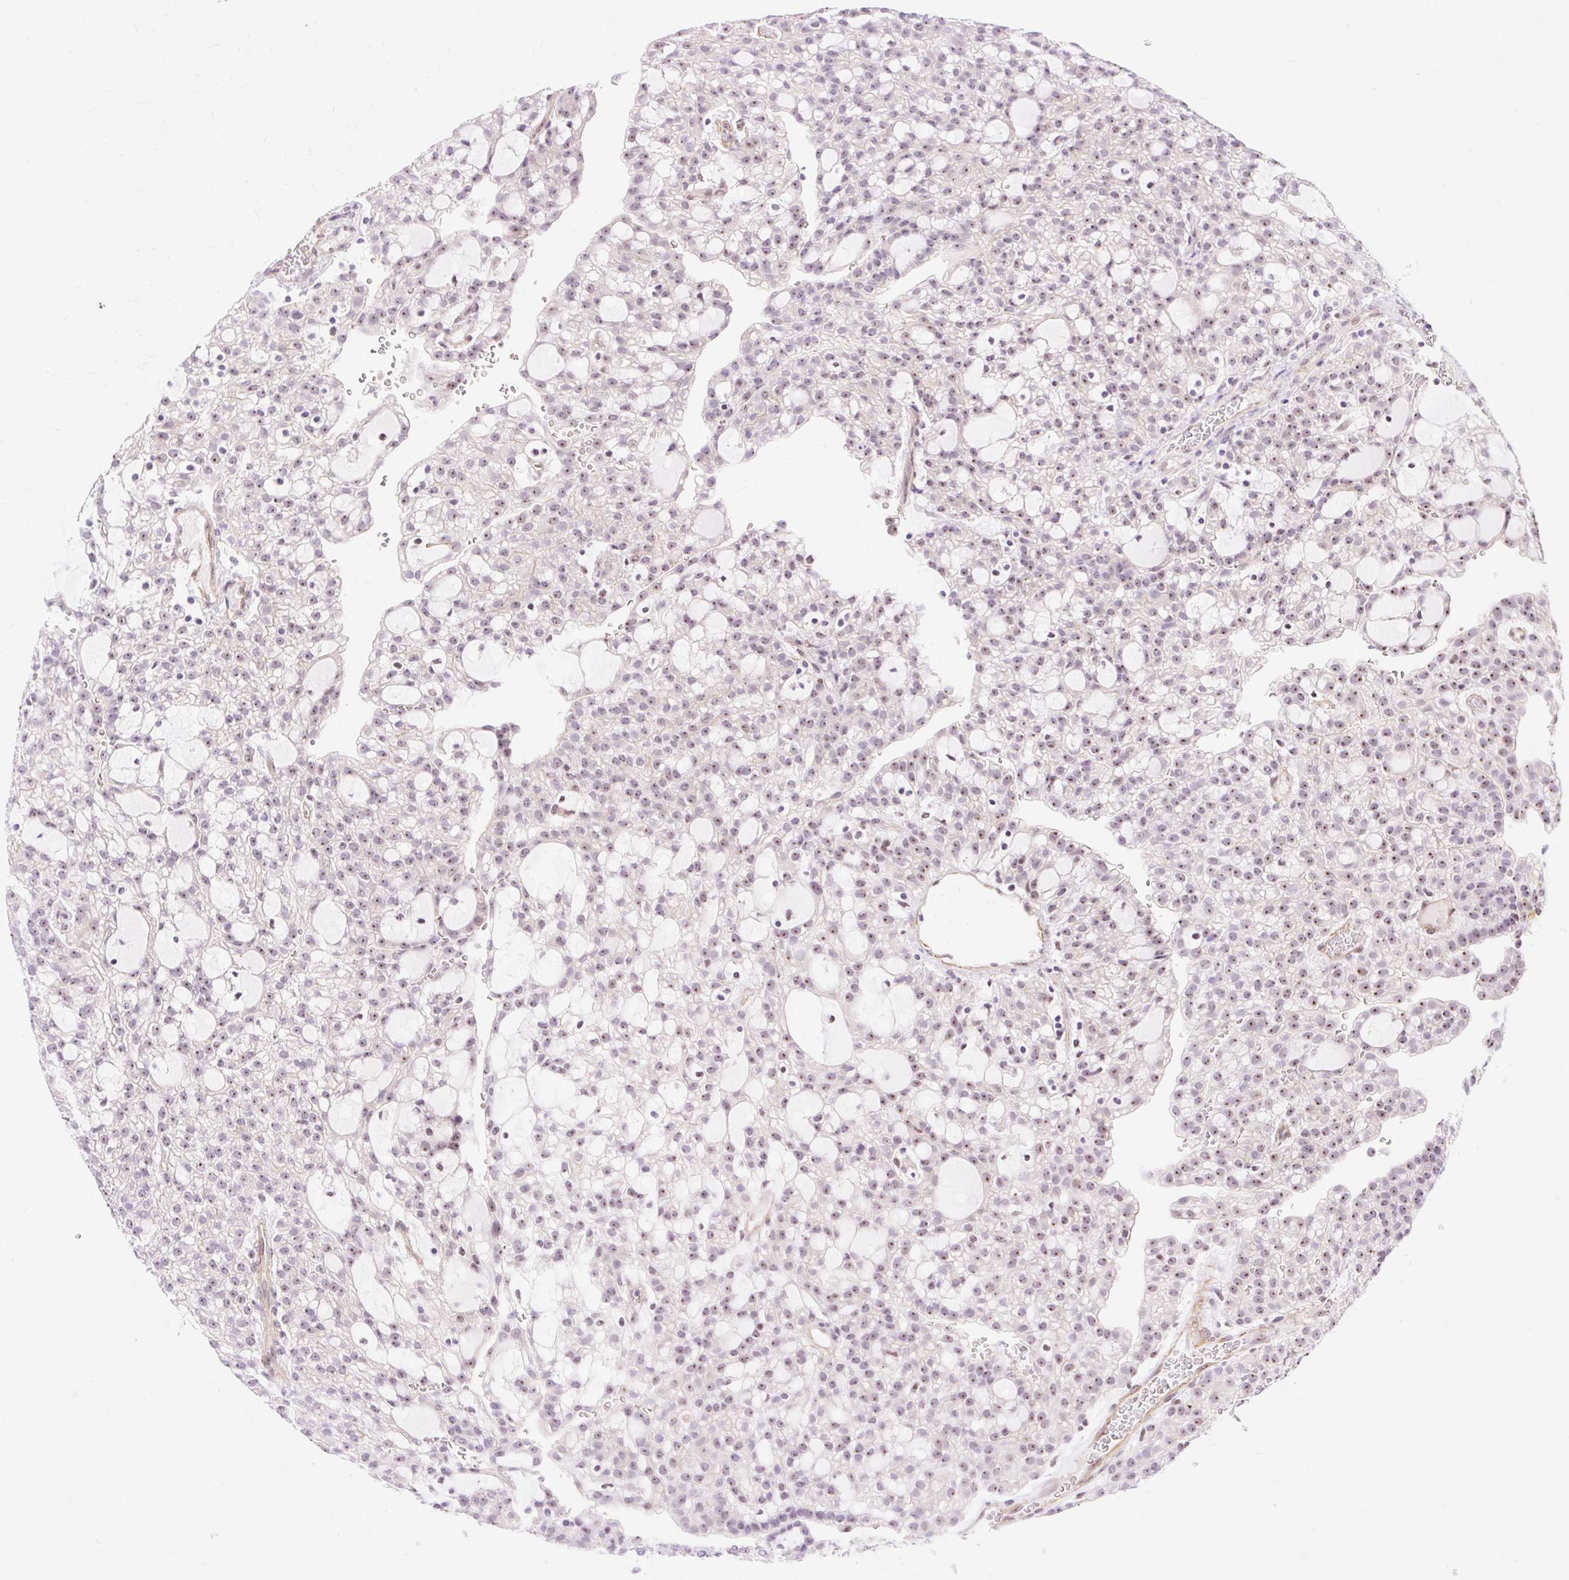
{"staining": {"intensity": "moderate", "quantity": "25%-75%", "location": "nuclear"}, "tissue": "renal cancer", "cell_type": "Tumor cells", "image_type": "cancer", "snomed": [{"axis": "morphology", "description": "Adenocarcinoma, NOS"}, {"axis": "topography", "description": "Kidney"}], "caption": "High-power microscopy captured an immunohistochemistry (IHC) photomicrograph of renal adenocarcinoma, revealing moderate nuclear staining in about 25%-75% of tumor cells.", "gene": "OBP2A", "patient": {"sex": "male", "age": 63}}